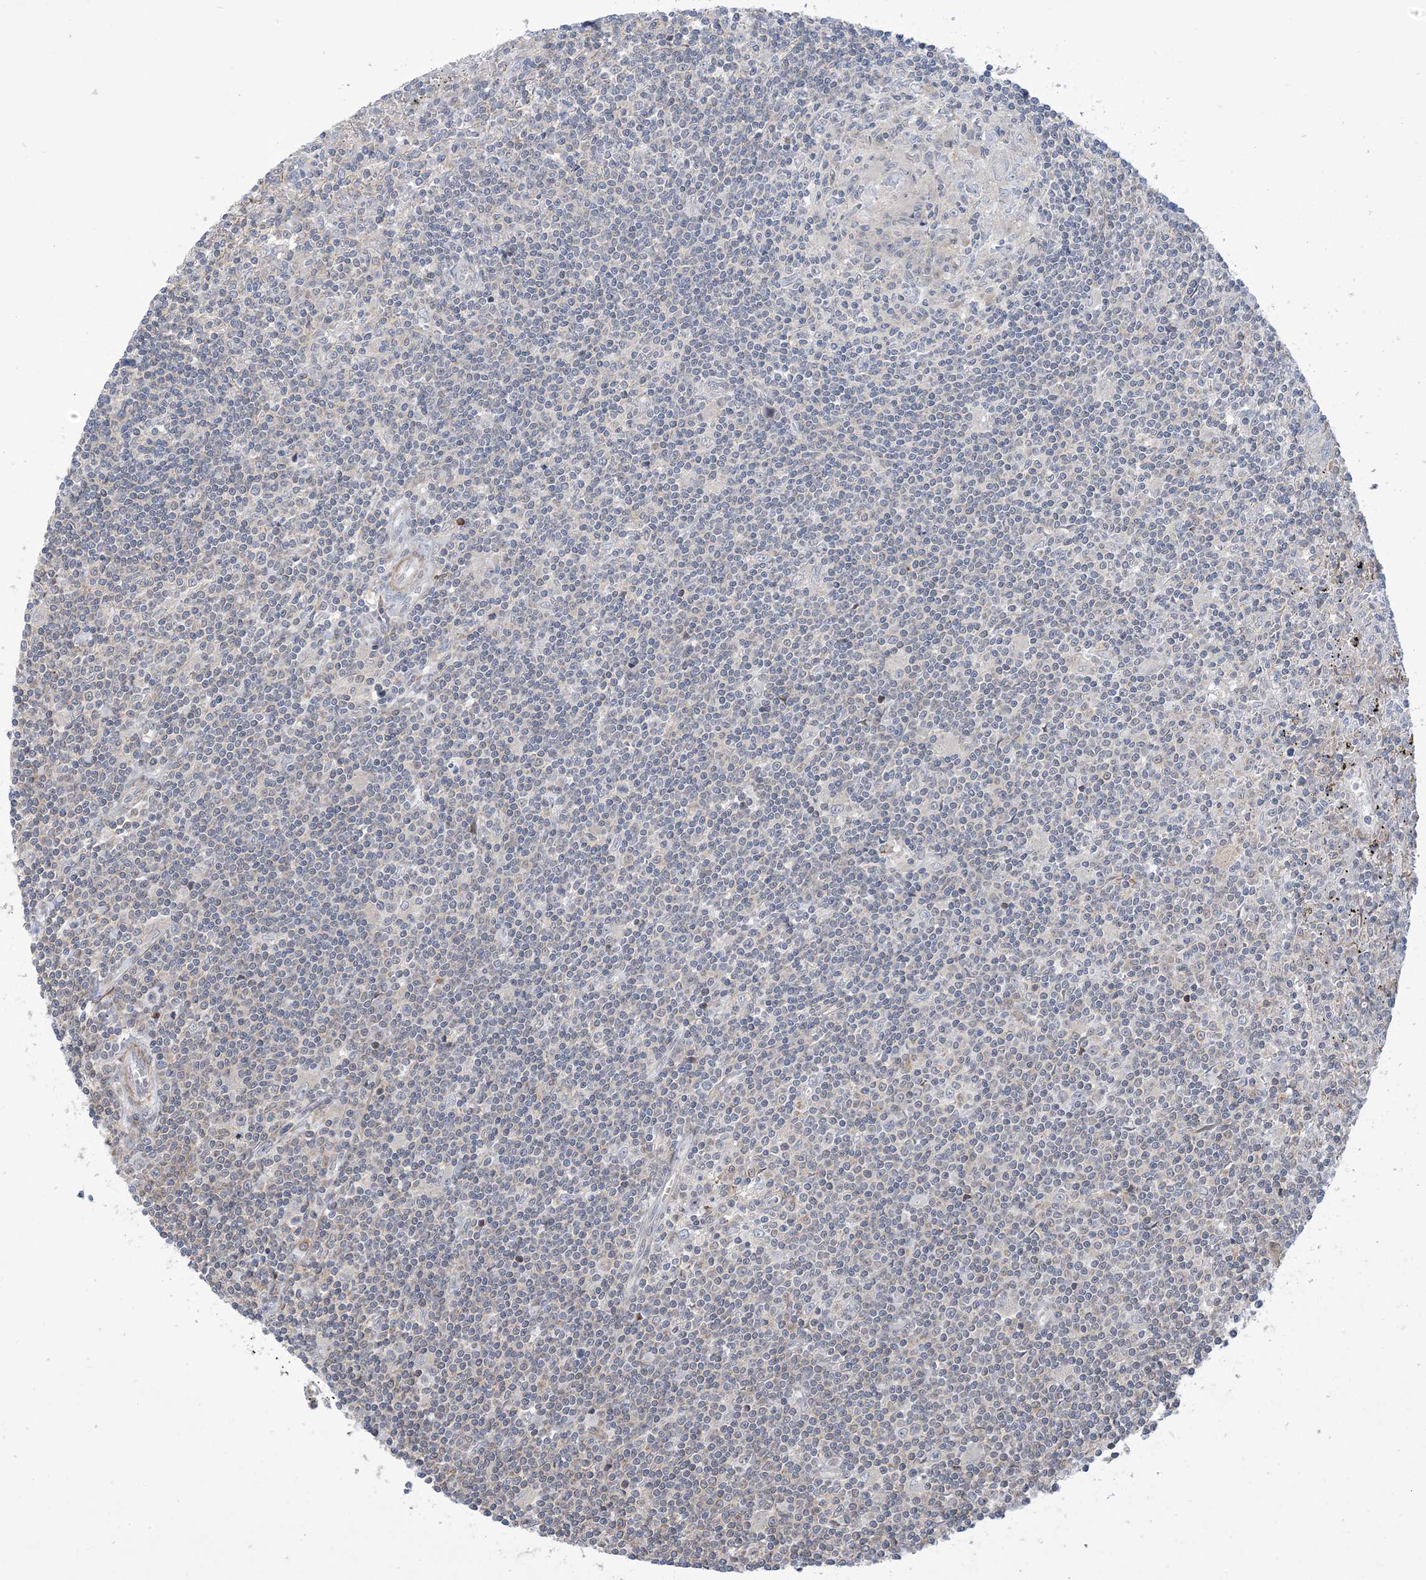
{"staining": {"intensity": "negative", "quantity": "none", "location": "none"}, "tissue": "lymphoma", "cell_type": "Tumor cells", "image_type": "cancer", "snomed": [{"axis": "morphology", "description": "Malignant lymphoma, non-Hodgkin's type, Low grade"}, {"axis": "topography", "description": "Spleen"}], "caption": "IHC photomicrograph of malignant lymphoma, non-Hodgkin's type (low-grade) stained for a protein (brown), which exhibits no expression in tumor cells.", "gene": "ZNF8", "patient": {"sex": "male", "age": 76}}